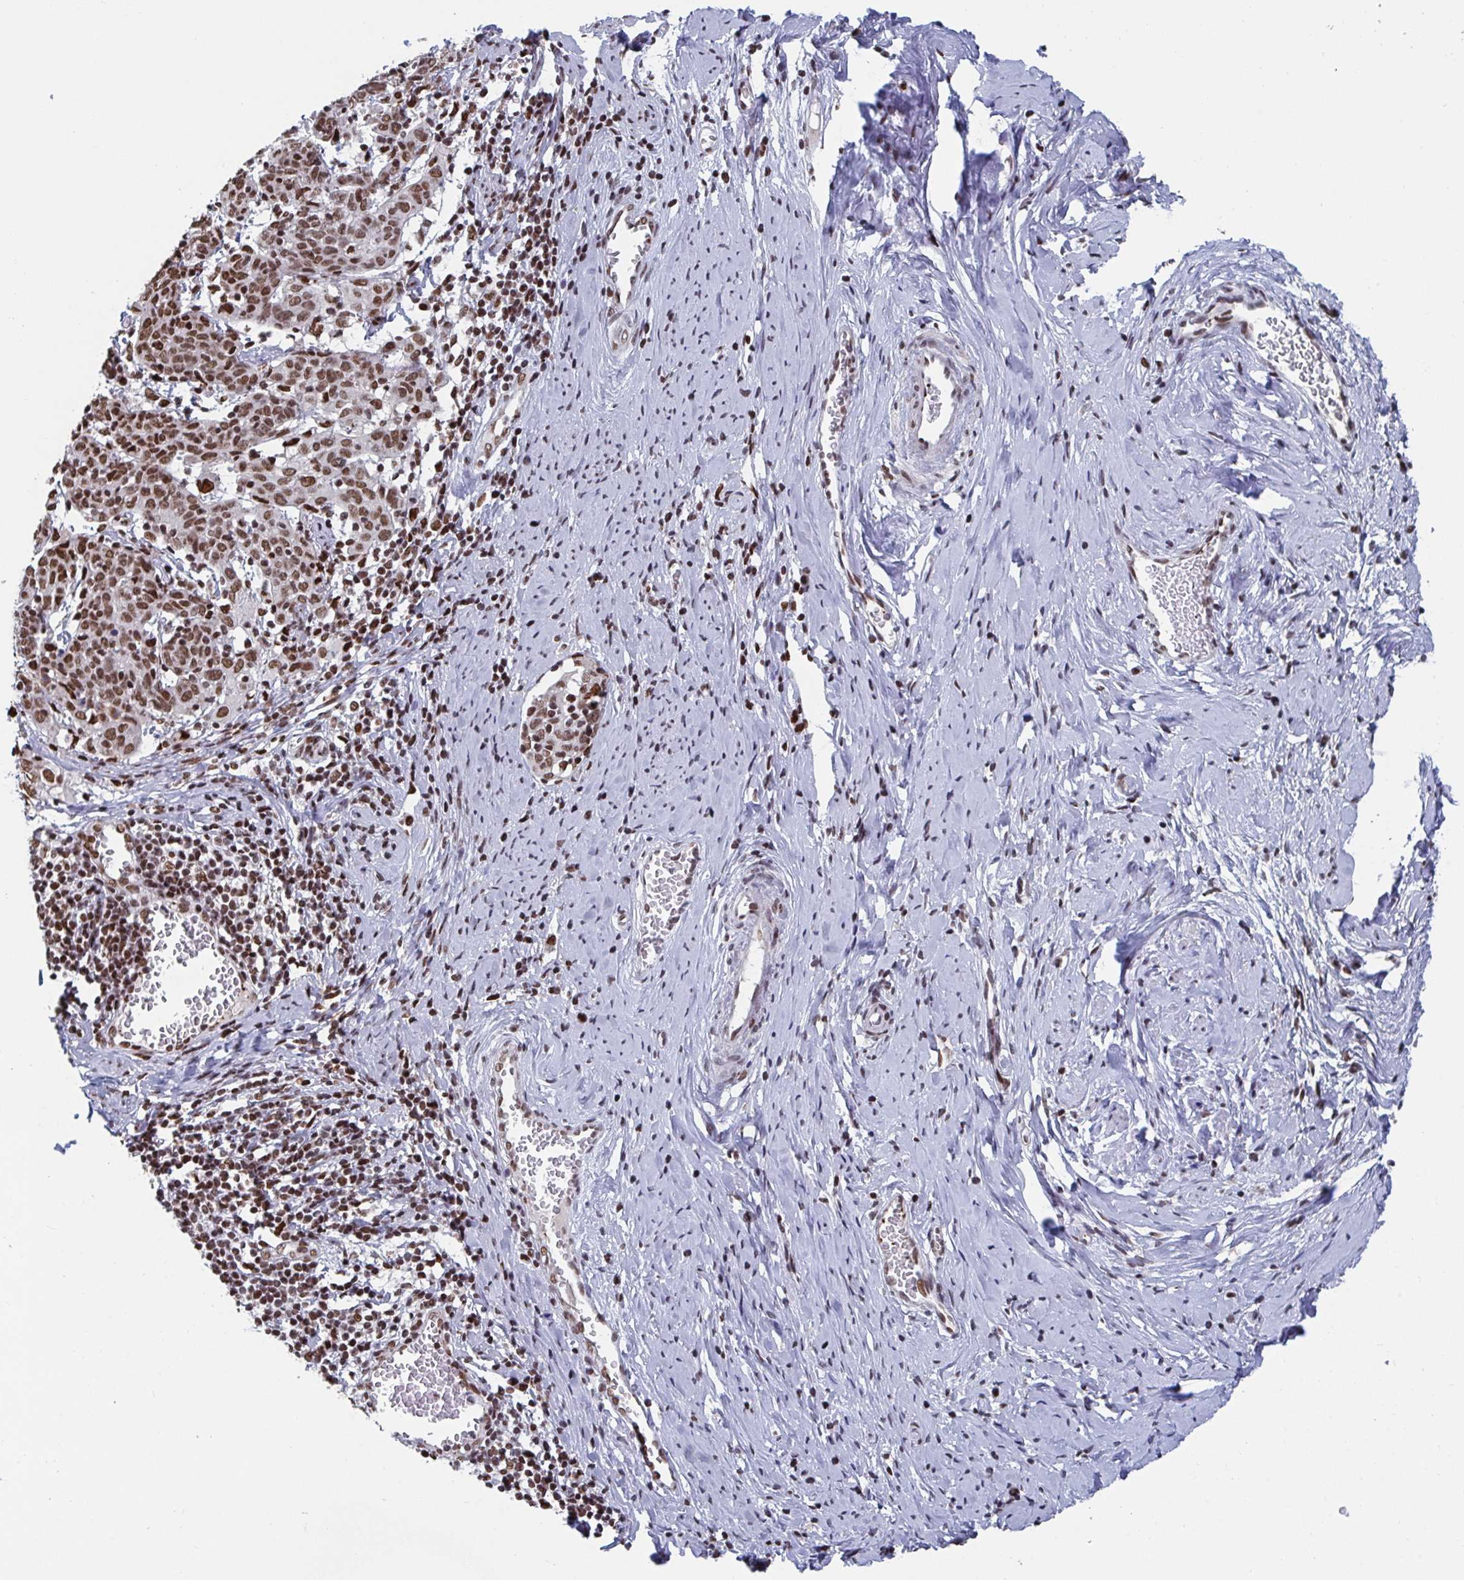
{"staining": {"intensity": "strong", "quantity": ">75%", "location": "nuclear"}, "tissue": "cervical cancer", "cell_type": "Tumor cells", "image_type": "cancer", "snomed": [{"axis": "morphology", "description": "Squamous cell carcinoma, NOS"}, {"axis": "topography", "description": "Cervix"}], "caption": "Cervical squamous cell carcinoma stained for a protein (brown) exhibits strong nuclear positive expression in approximately >75% of tumor cells.", "gene": "ZNF607", "patient": {"sex": "female", "age": 67}}